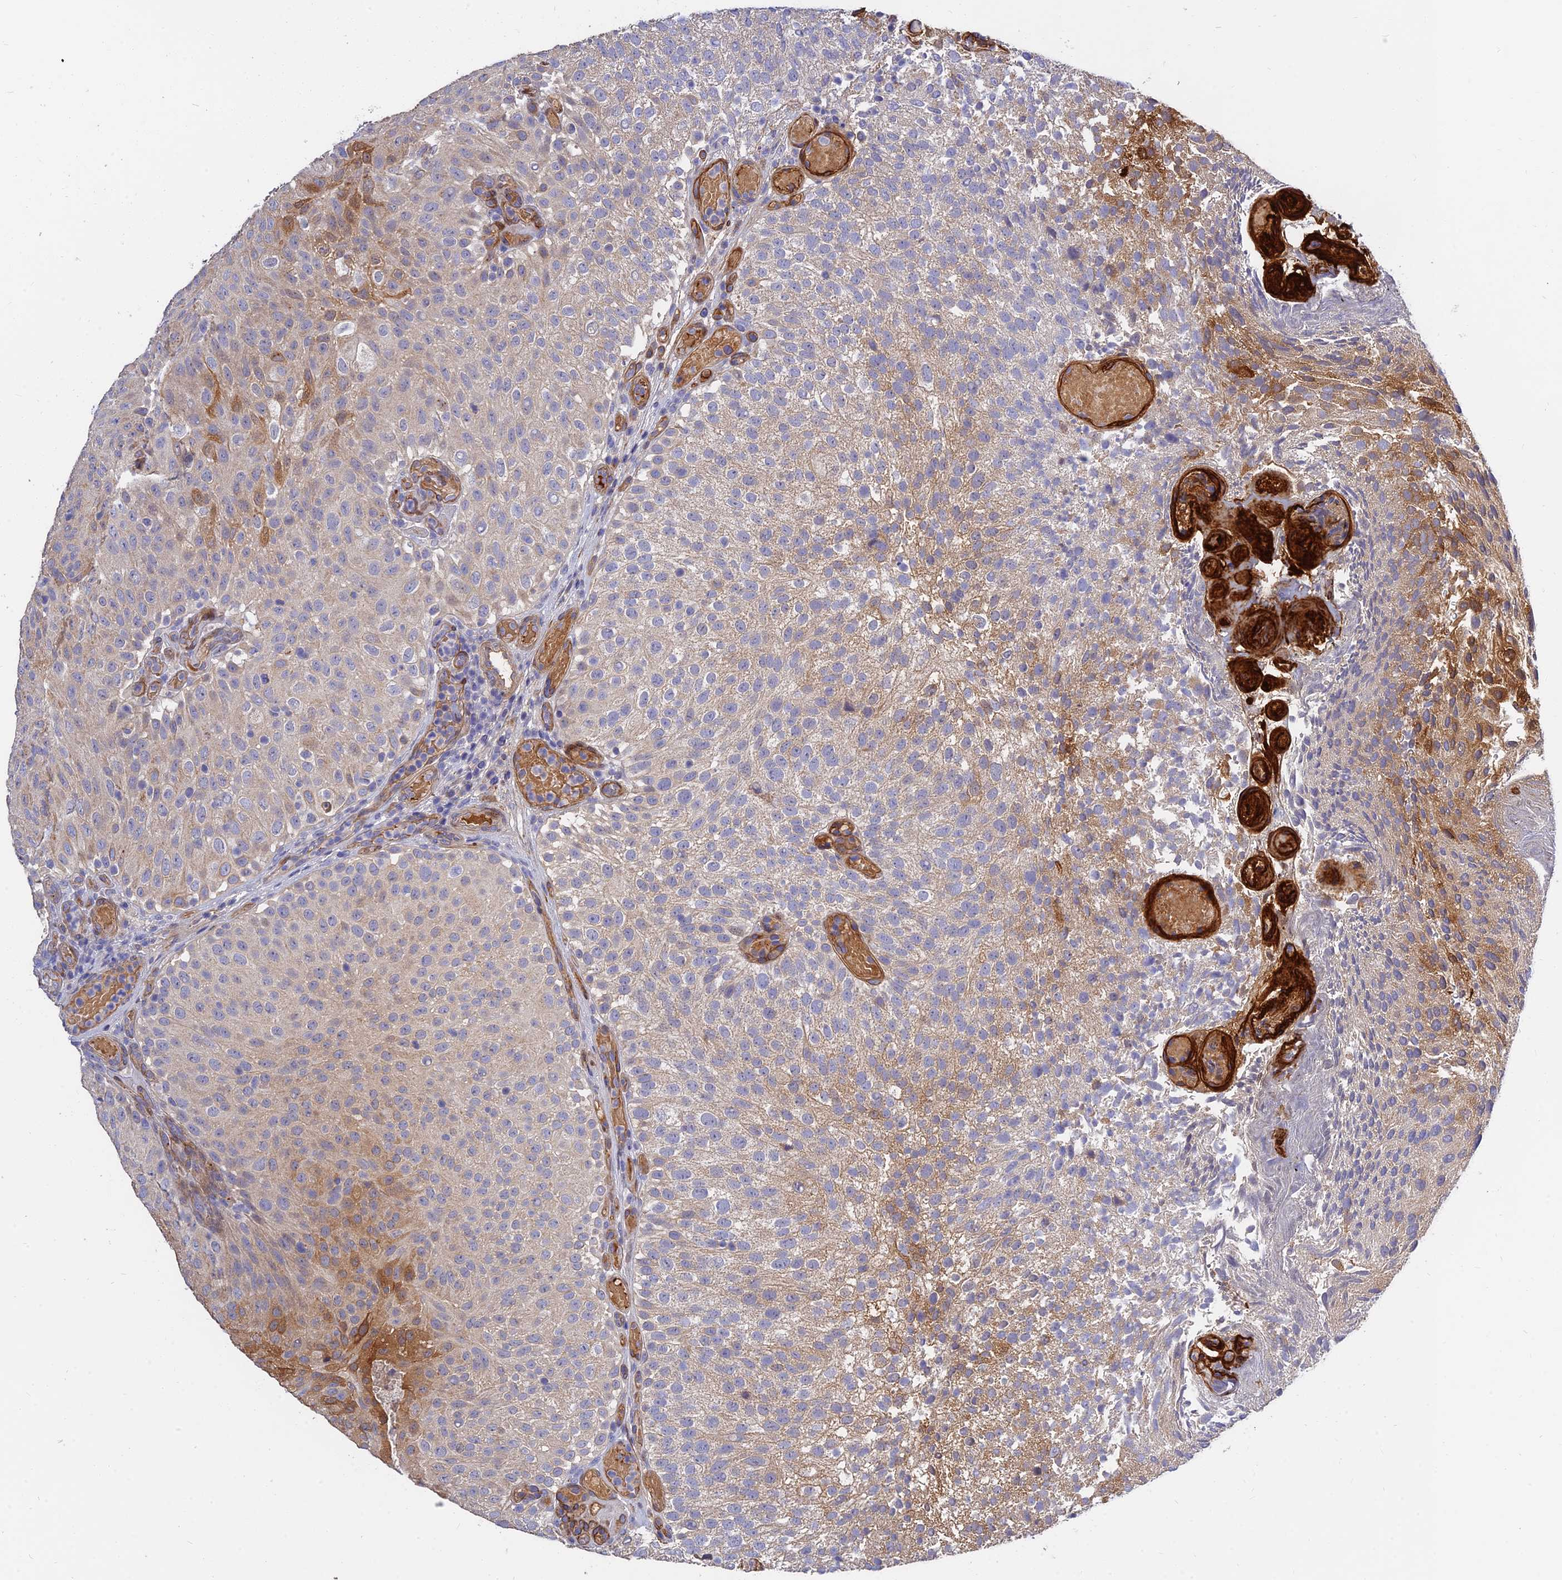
{"staining": {"intensity": "moderate", "quantity": "<25%", "location": "cytoplasmic/membranous"}, "tissue": "urothelial cancer", "cell_type": "Tumor cells", "image_type": "cancer", "snomed": [{"axis": "morphology", "description": "Urothelial carcinoma, Low grade"}, {"axis": "topography", "description": "Urinary bladder"}], "caption": "DAB immunohistochemical staining of urothelial cancer displays moderate cytoplasmic/membranous protein expression in about <25% of tumor cells. (Brightfield microscopy of DAB IHC at high magnification).", "gene": "MRPL35", "patient": {"sex": "male", "age": 78}}